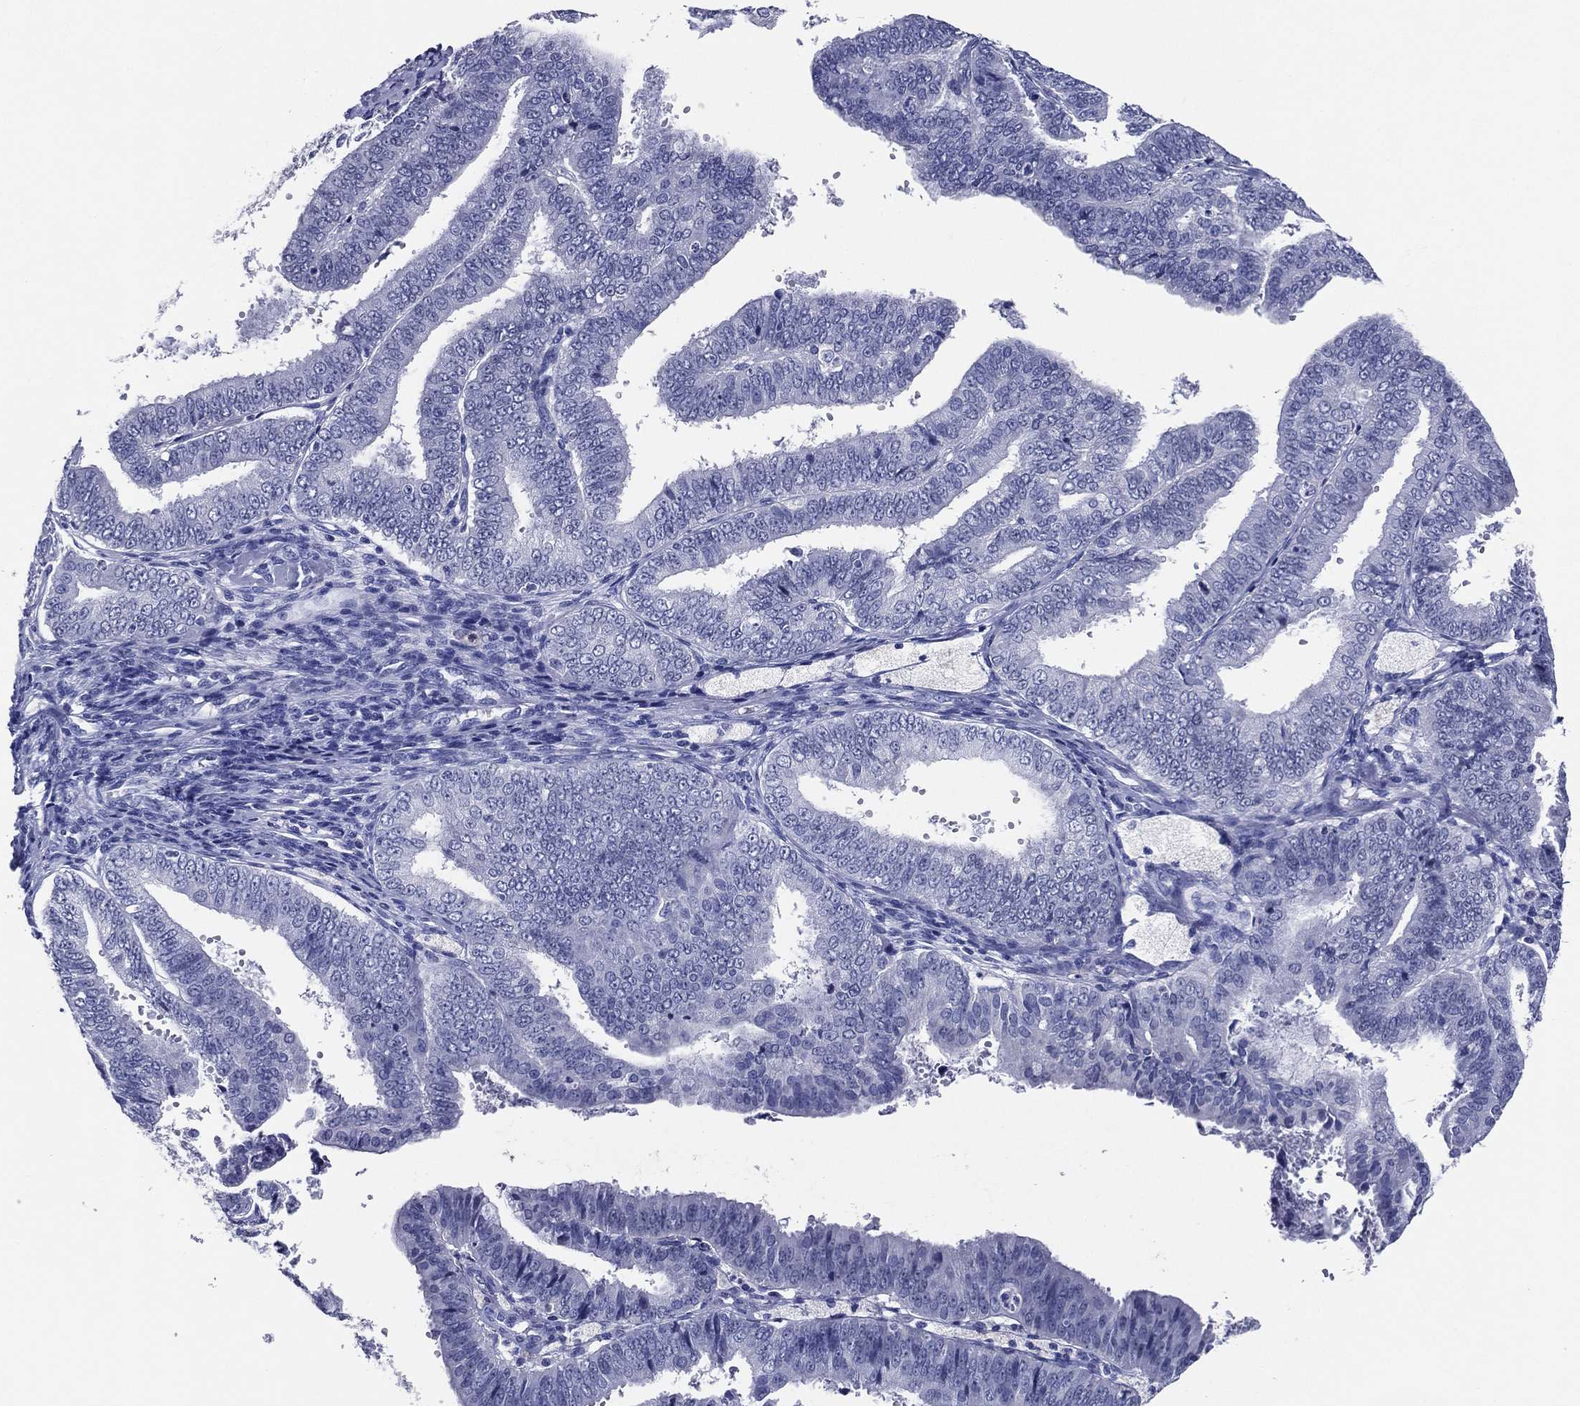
{"staining": {"intensity": "negative", "quantity": "none", "location": "none"}, "tissue": "endometrial cancer", "cell_type": "Tumor cells", "image_type": "cancer", "snomed": [{"axis": "morphology", "description": "Adenocarcinoma, NOS"}, {"axis": "topography", "description": "Endometrium"}], "caption": "There is no significant positivity in tumor cells of endometrial cancer. (DAB (3,3'-diaminobenzidine) IHC visualized using brightfield microscopy, high magnification).", "gene": "TFAP2A", "patient": {"sex": "female", "age": 63}}